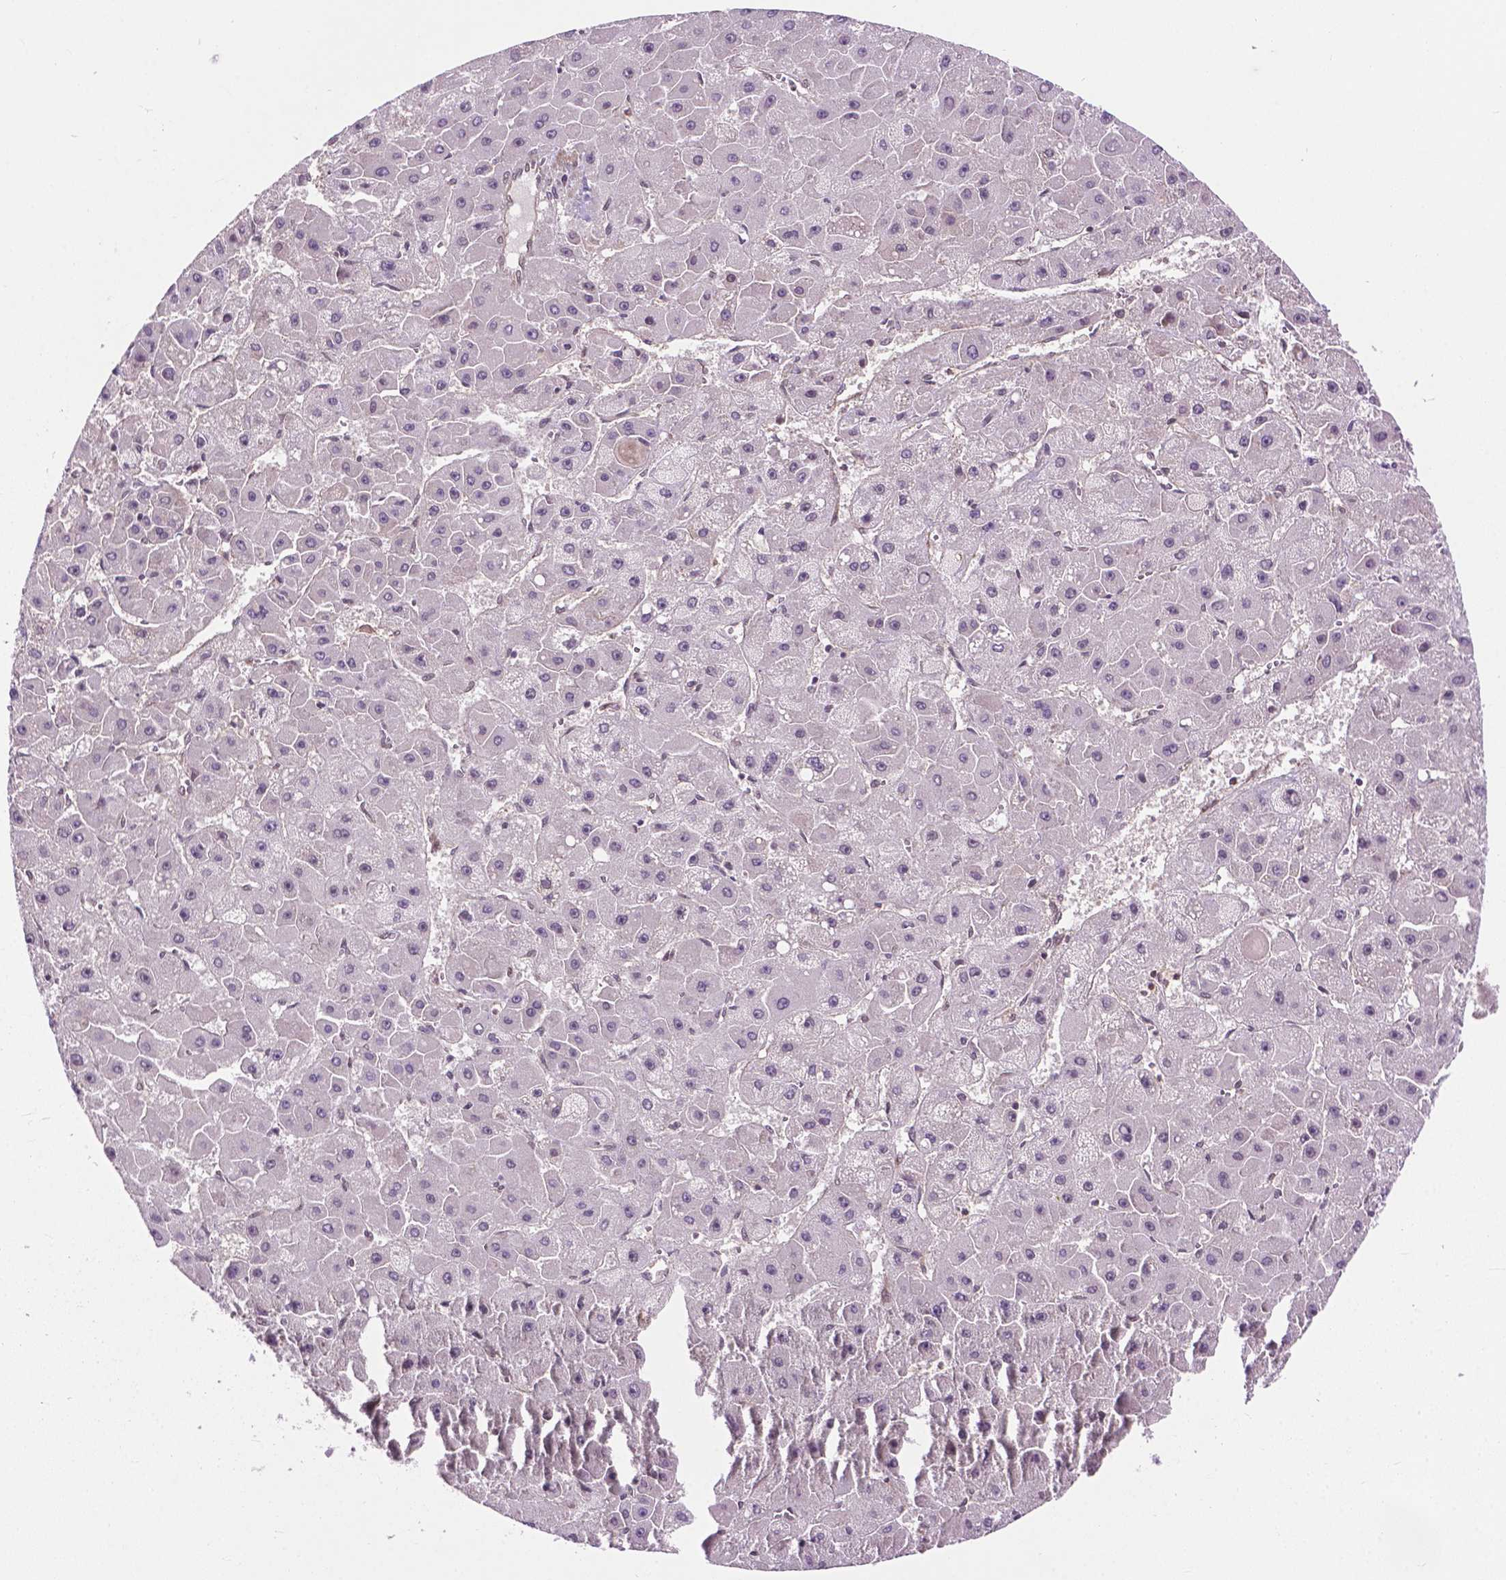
{"staining": {"intensity": "negative", "quantity": "none", "location": "none"}, "tissue": "liver cancer", "cell_type": "Tumor cells", "image_type": "cancer", "snomed": [{"axis": "morphology", "description": "Carcinoma, Hepatocellular, NOS"}, {"axis": "topography", "description": "Liver"}], "caption": "IHC histopathology image of liver hepatocellular carcinoma stained for a protein (brown), which displays no positivity in tumor cells. The staining is performed using DAB (3,3'-diaminobenzidine) brown chromogen with nuclei counter-stained in using hematoxylin.", "gene": "PPP1CB", "patient": {"sex": "female", "age": 25}}